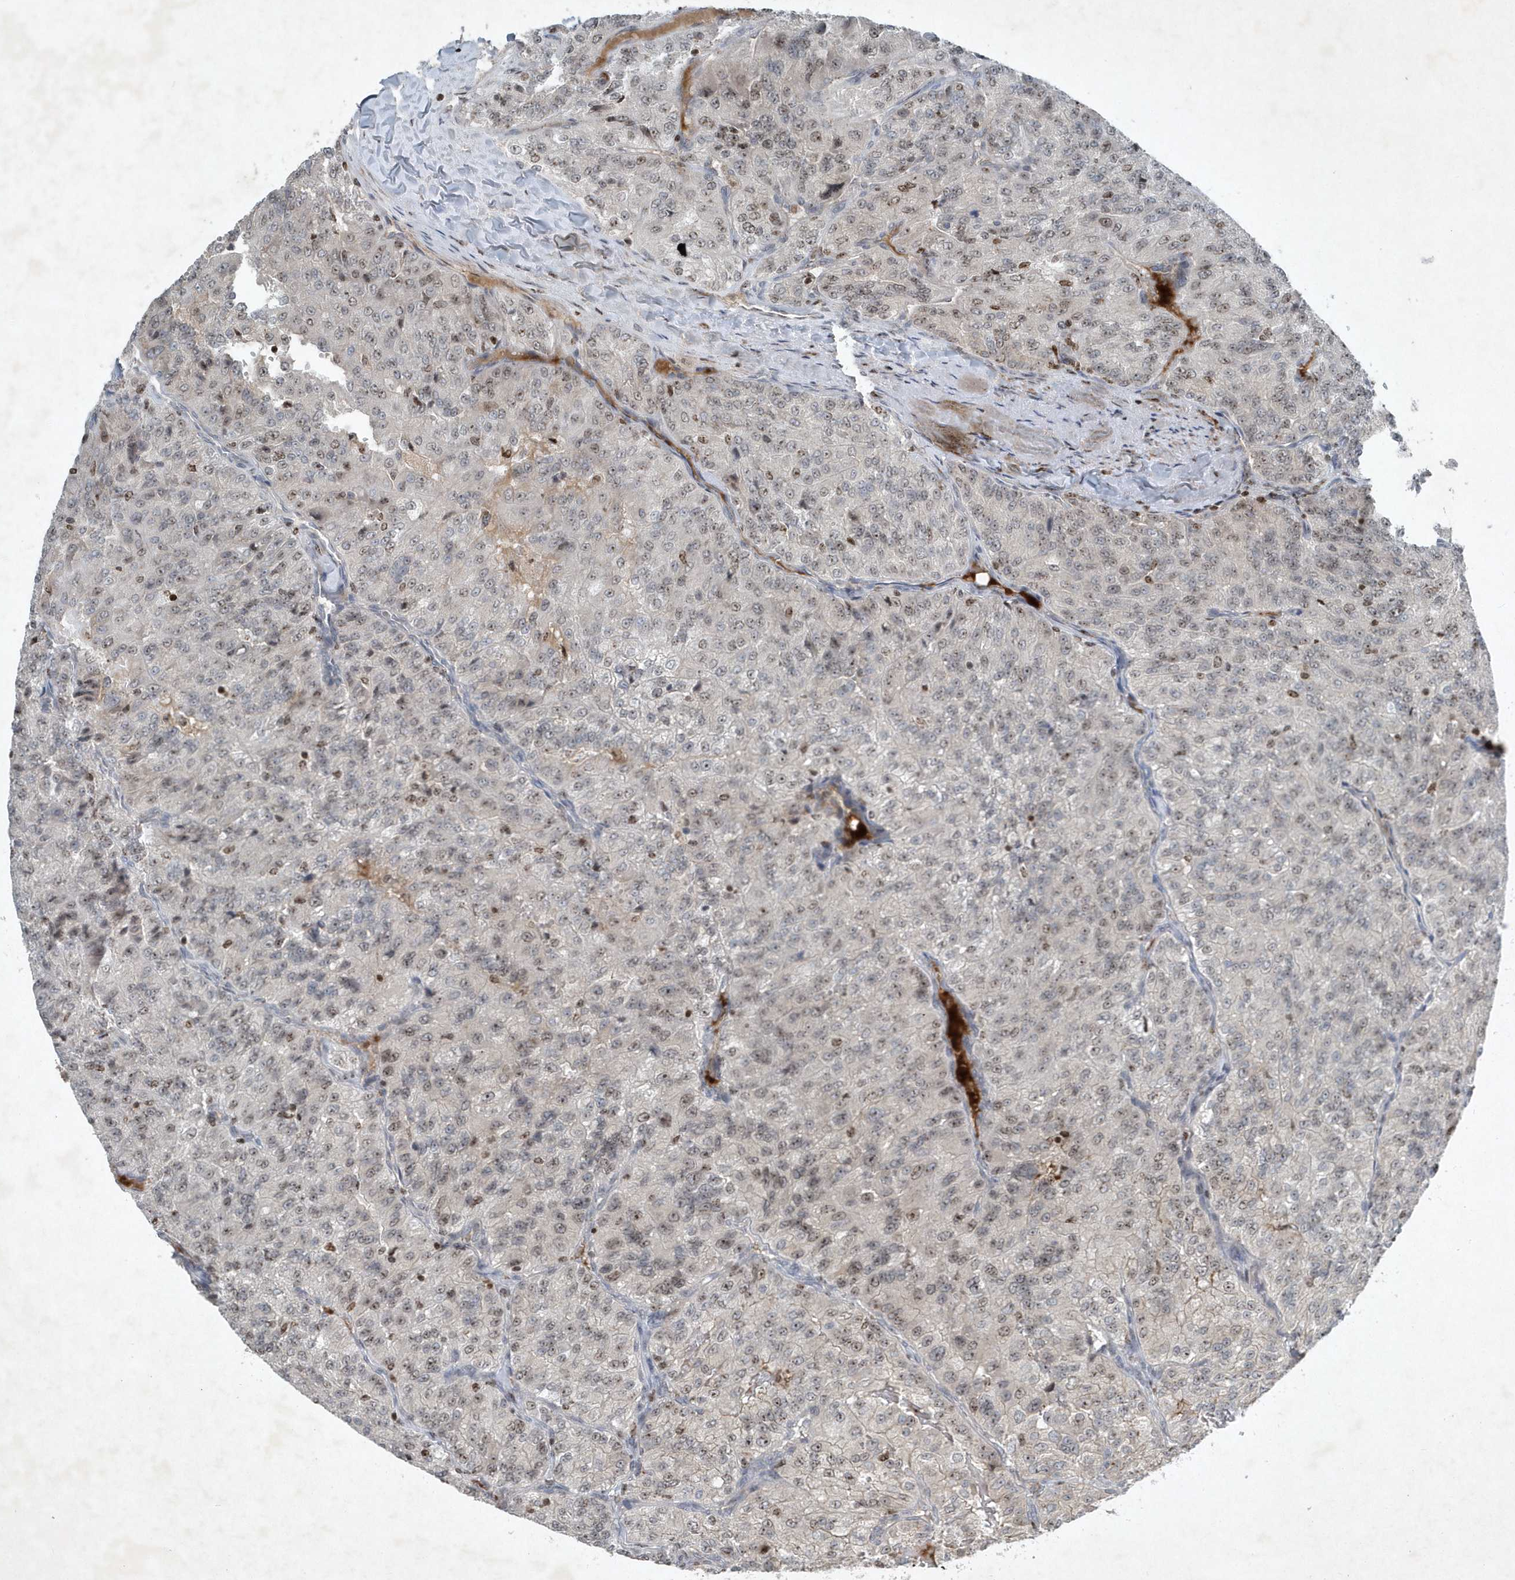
{"staining": {"intensity": "weak", "quantity": "25%-75%", "location": "nuclear"}, "tissue": "renal cancer", "cell_type": "Tumor cells", "image_type": "cancer", "snomed": [{"axis": "morphology", "description": "Adenocarcinoma, NOS"}, {"axis": "topography", "description": "Kidney"}], "caption": "Tumor cells demonstrate weak nuclear staining in approximately 25%-75% of cells in adenocarcinoma (renal).", "gene": "QTRT2", "patient": {"sex": "female", "age": 63}}